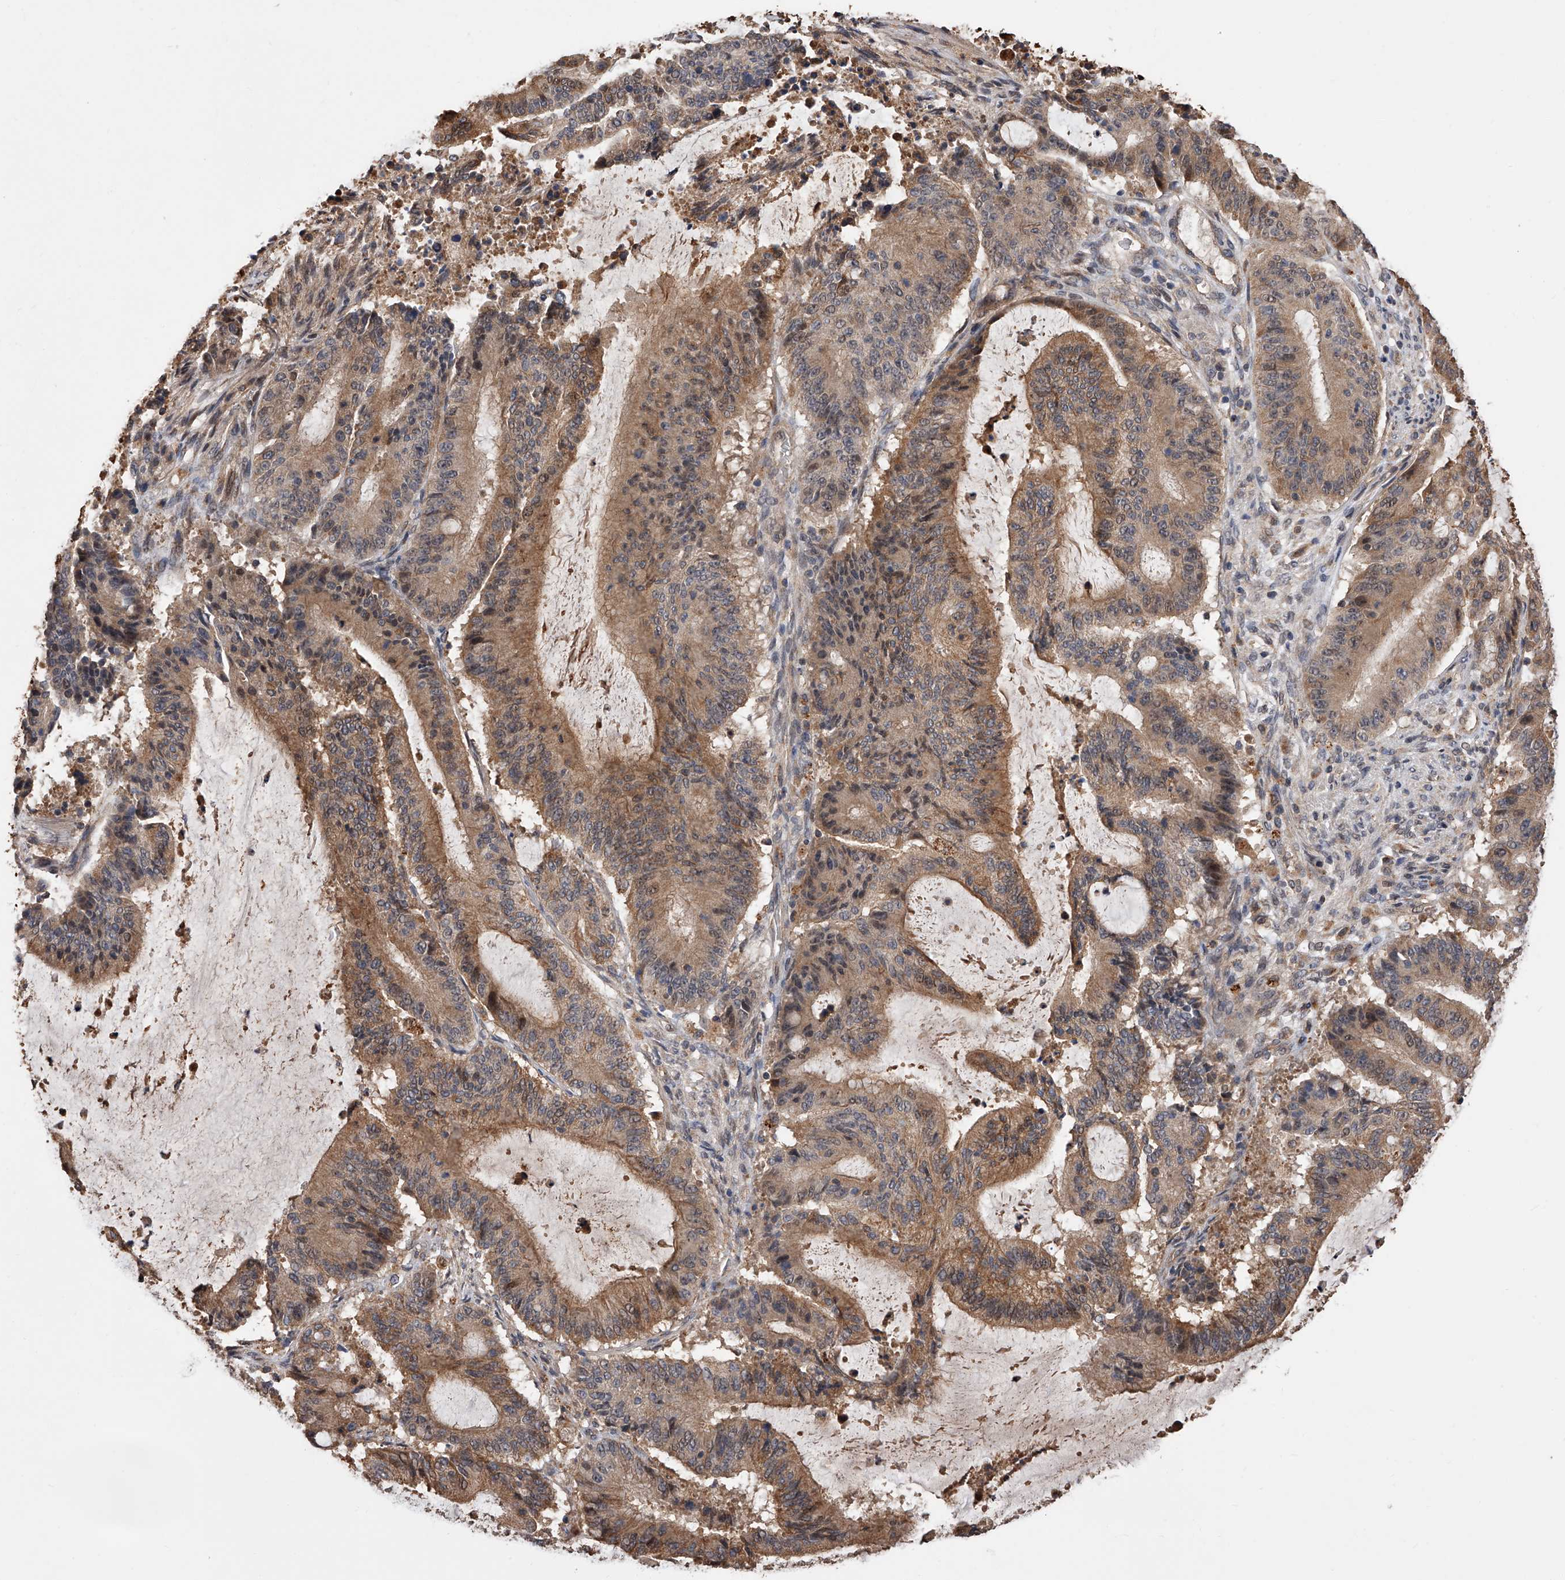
{"staining": {"intensity": "moderate", "quantity": ">75%", "location": "cytoplasmic/membranous"}, "tissue": "liver cancer", "cell_type": "Tumor cells", "image_type": "cancer", "snomed": [{"axis": "morphology", "description": "Normal tissue, NOS"}, {"axis": "morphology", "description": "Cholangiocarcinoma"}, {"axis": "topography", "description": "Liver"}, {"axis": "topography", "description": "Peripheral nerve tissue"}], "caption": "A micrograph showing moderate cytoplasmic/membranous positivity in about >75% of tumor cells in liver cancer (cholangiocarcinoma), as visualized by brown immunohistochemical staining.", "gene": "GMDS", "patient": {"sex": "female", "age": 73}}